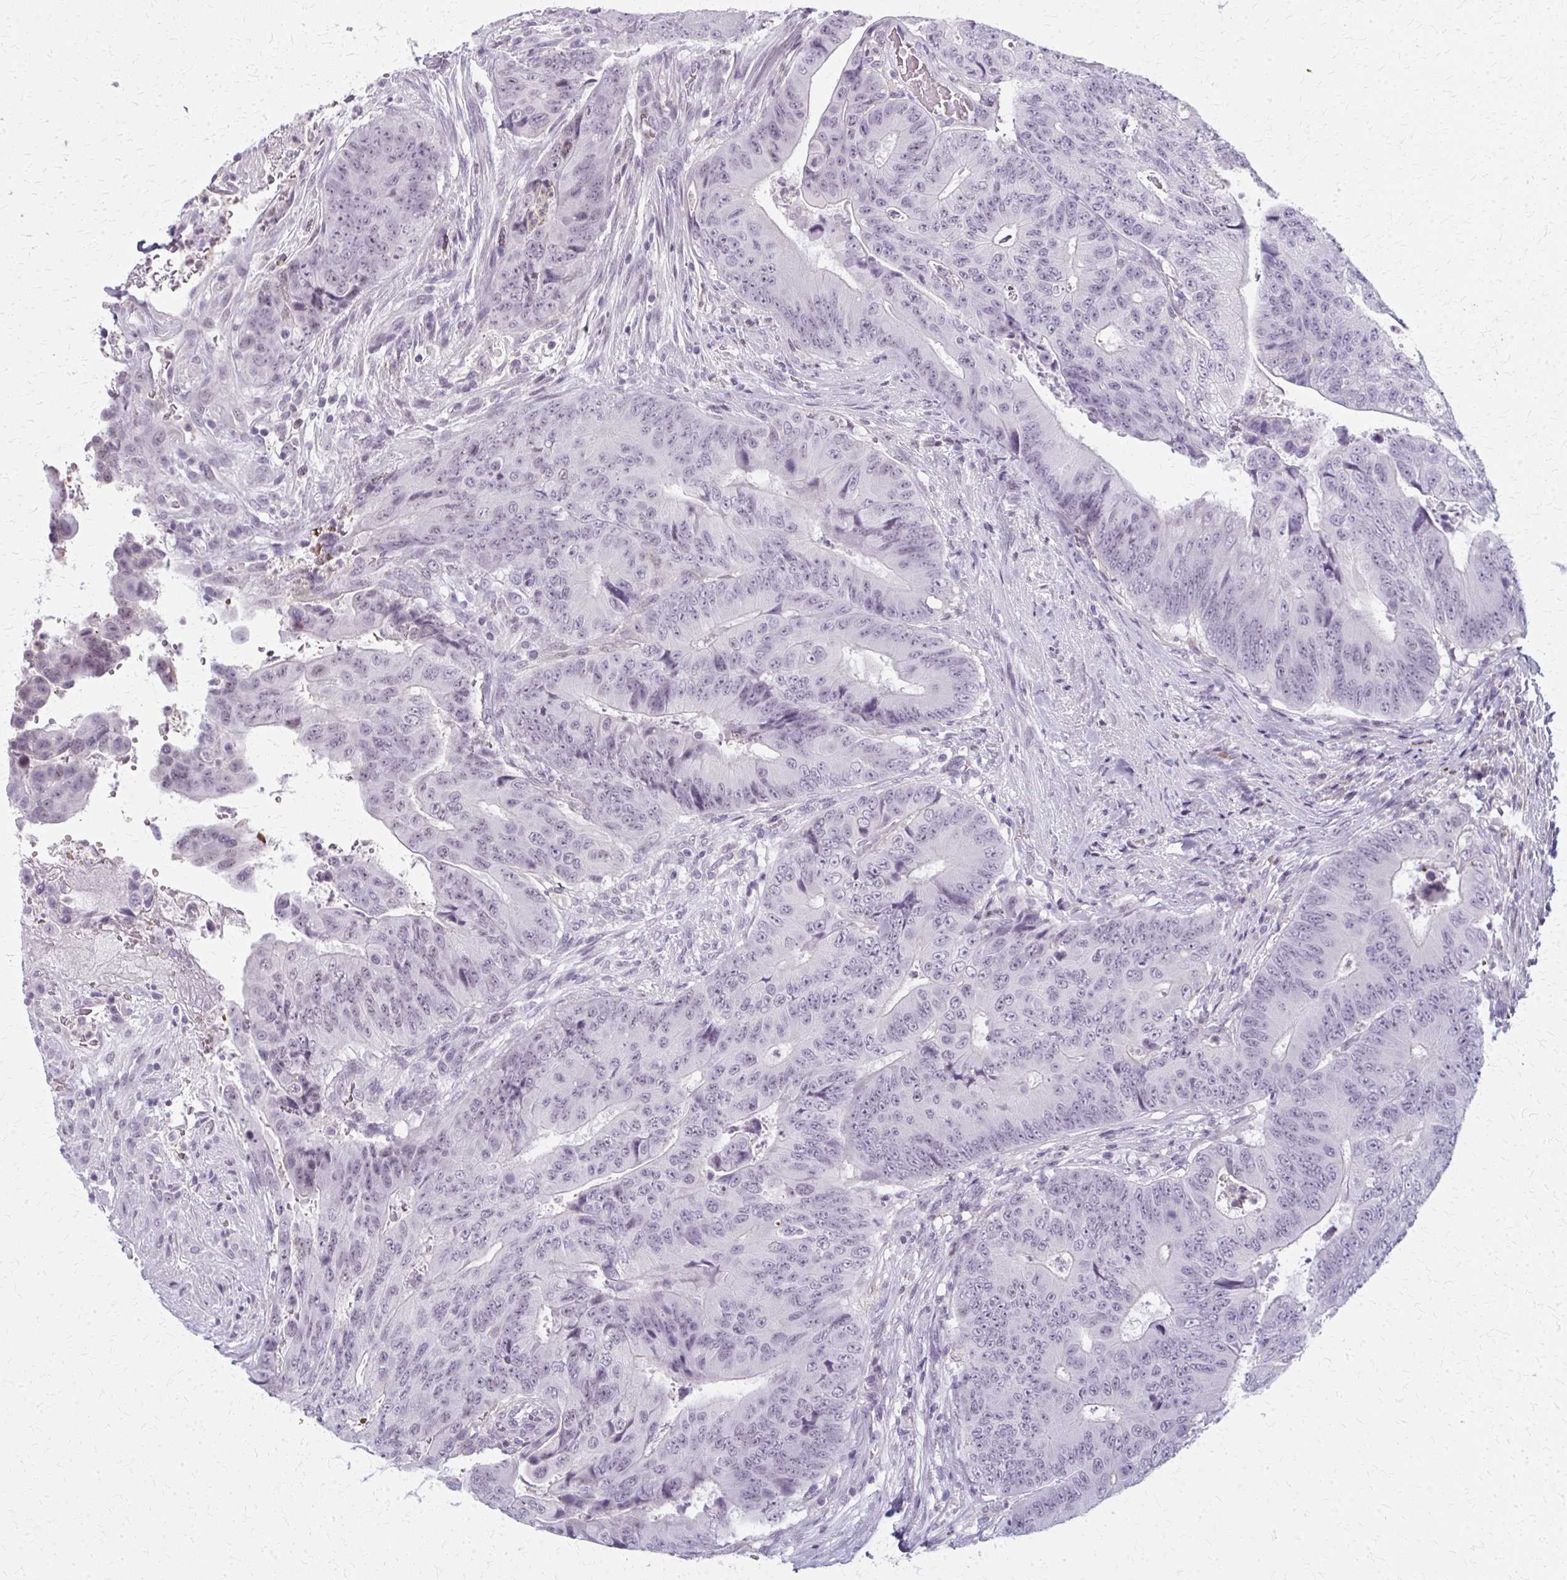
{"staining": {"intensity": "negative", "quantity": "none", "location": "none"}, "tissue": "colorectal cancer", "cell_type": "Tumor cells", "image_type": "cancer", "snomed": [{"axis": "morphology", "description": "Adenocarcinoma, NOS"}, {"axis": "topography", "description": "Colon"}], "caption": "This micrograph is of colorectal cancer stained with immunohistochemistry (IHC) to label a protein in brown with the nuclei are counter-stained blue. There is no positivity in tumor cells.", "gene": "CASQ2", "patient": {"sex": "female", "age": 48}}